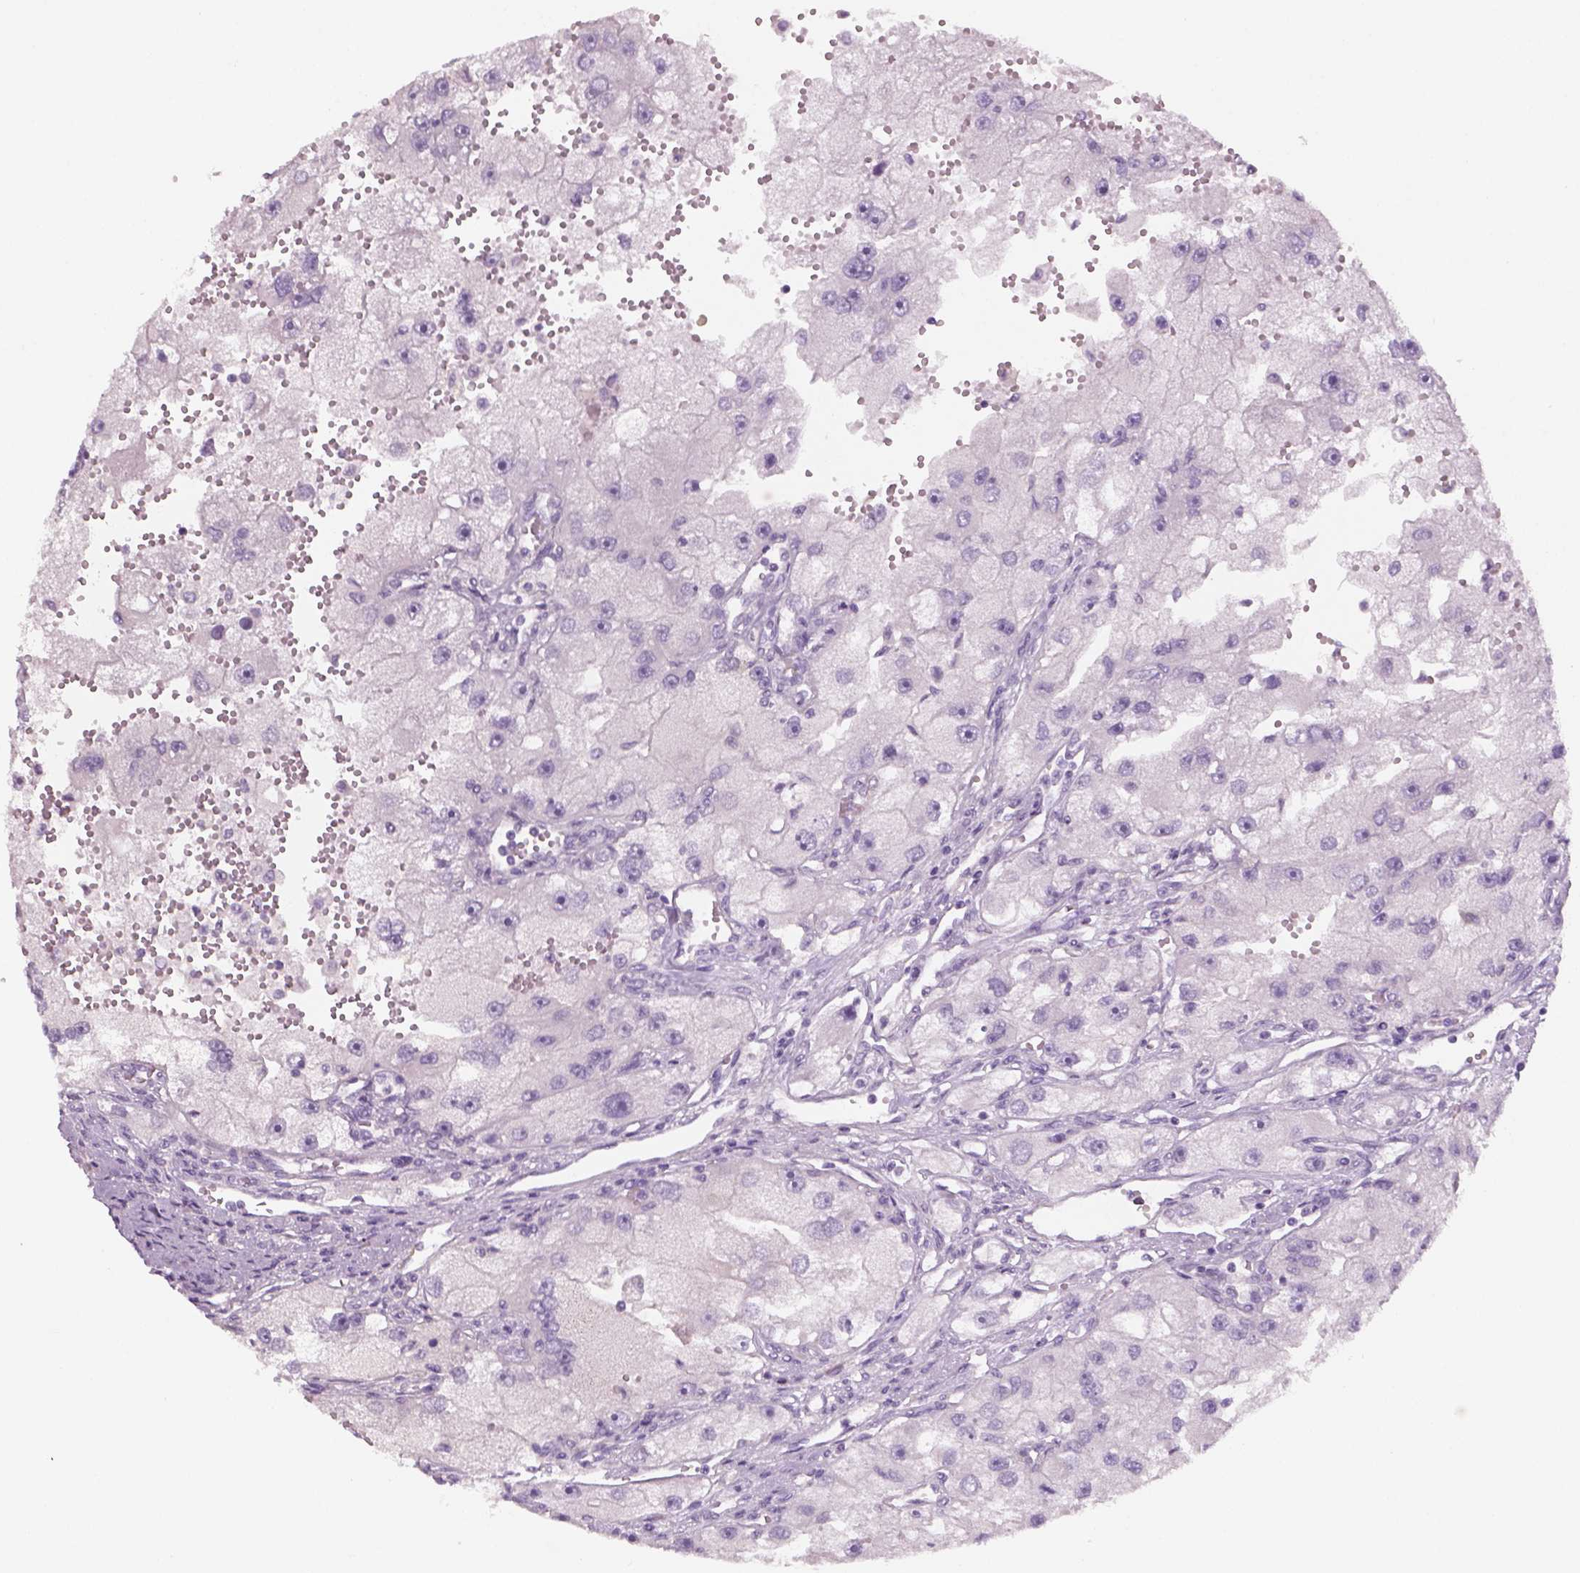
{"staining": {"intensity": "negative", "quantity": "none", "location": "none"}, "tissue": "renal cancer", "cell_type": "Tumor cells", "image_type": "cancer", "snomed": [{"axis": "morphology", "description": "Adenocarcinoma, NOS"}, {"axis": "topography", "description": "Kidney"}], "caption": "Immunohistochemical staining of adenocarcinoma (renal) demonstrates no significant staining in tumor cells.", "gene": "KRT25", "patient": {"sex": "male", "age": 63}}